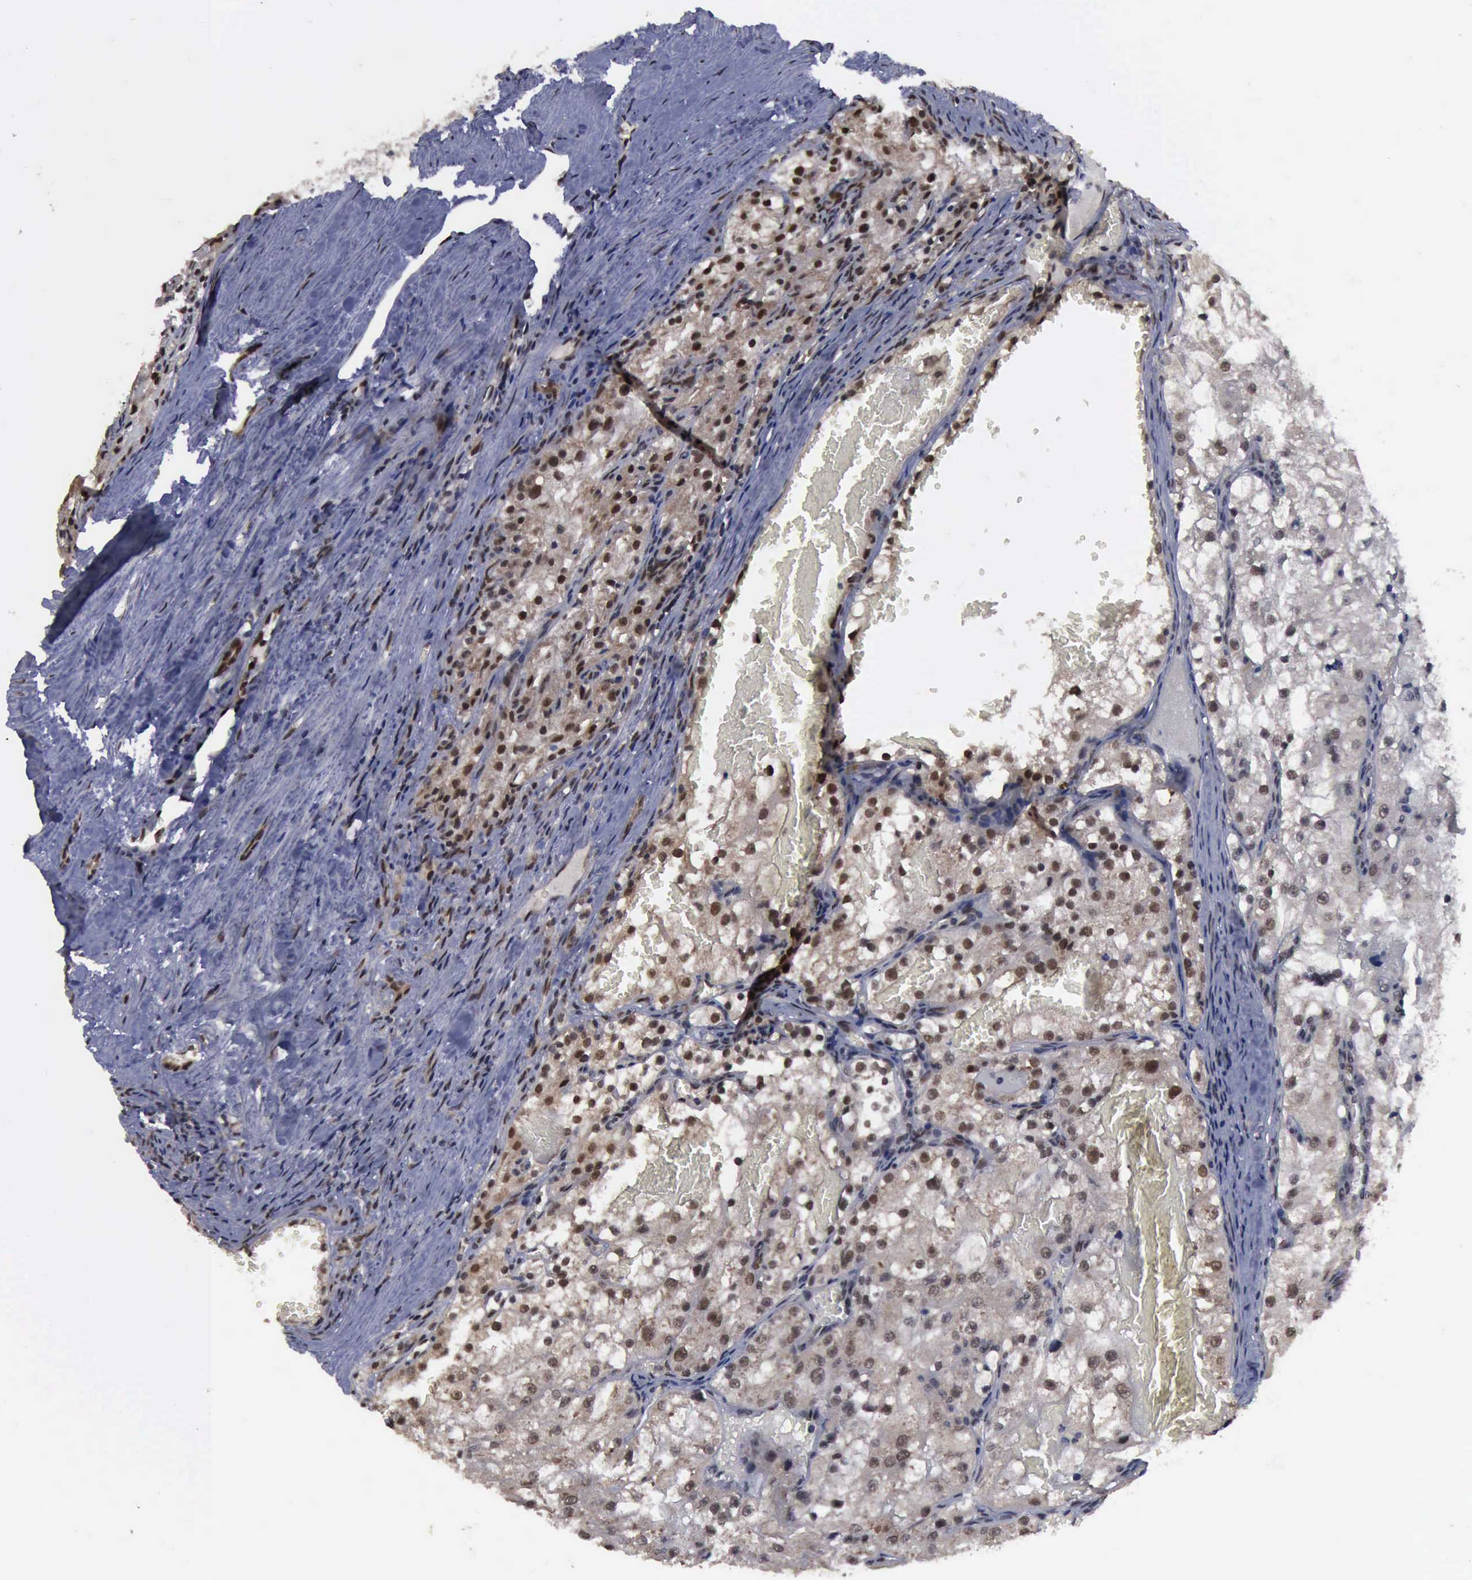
{"staining": {"intensity": "moderate", "quantity": "25%-75%", "location": "cytoplasmic/membranous,nuclear"}, "tissue": "renal cancer", "cell_type": "Tumor cells", "image_type": "cancer", "snomed": [{"axis": "morphology", "description": "Adenocarcinoma, NOS"}, {"axis": "topography", "description": "Kidney"}], "caption": "About 25%-75% of tumor cells in renal cancer display moderate cytoplasmic/membranous and nuclear protein positivity as visualized by brown immunohistochemical staining.", "gene": "RTCB", "patient": {"sex": "female", "age": 74}}